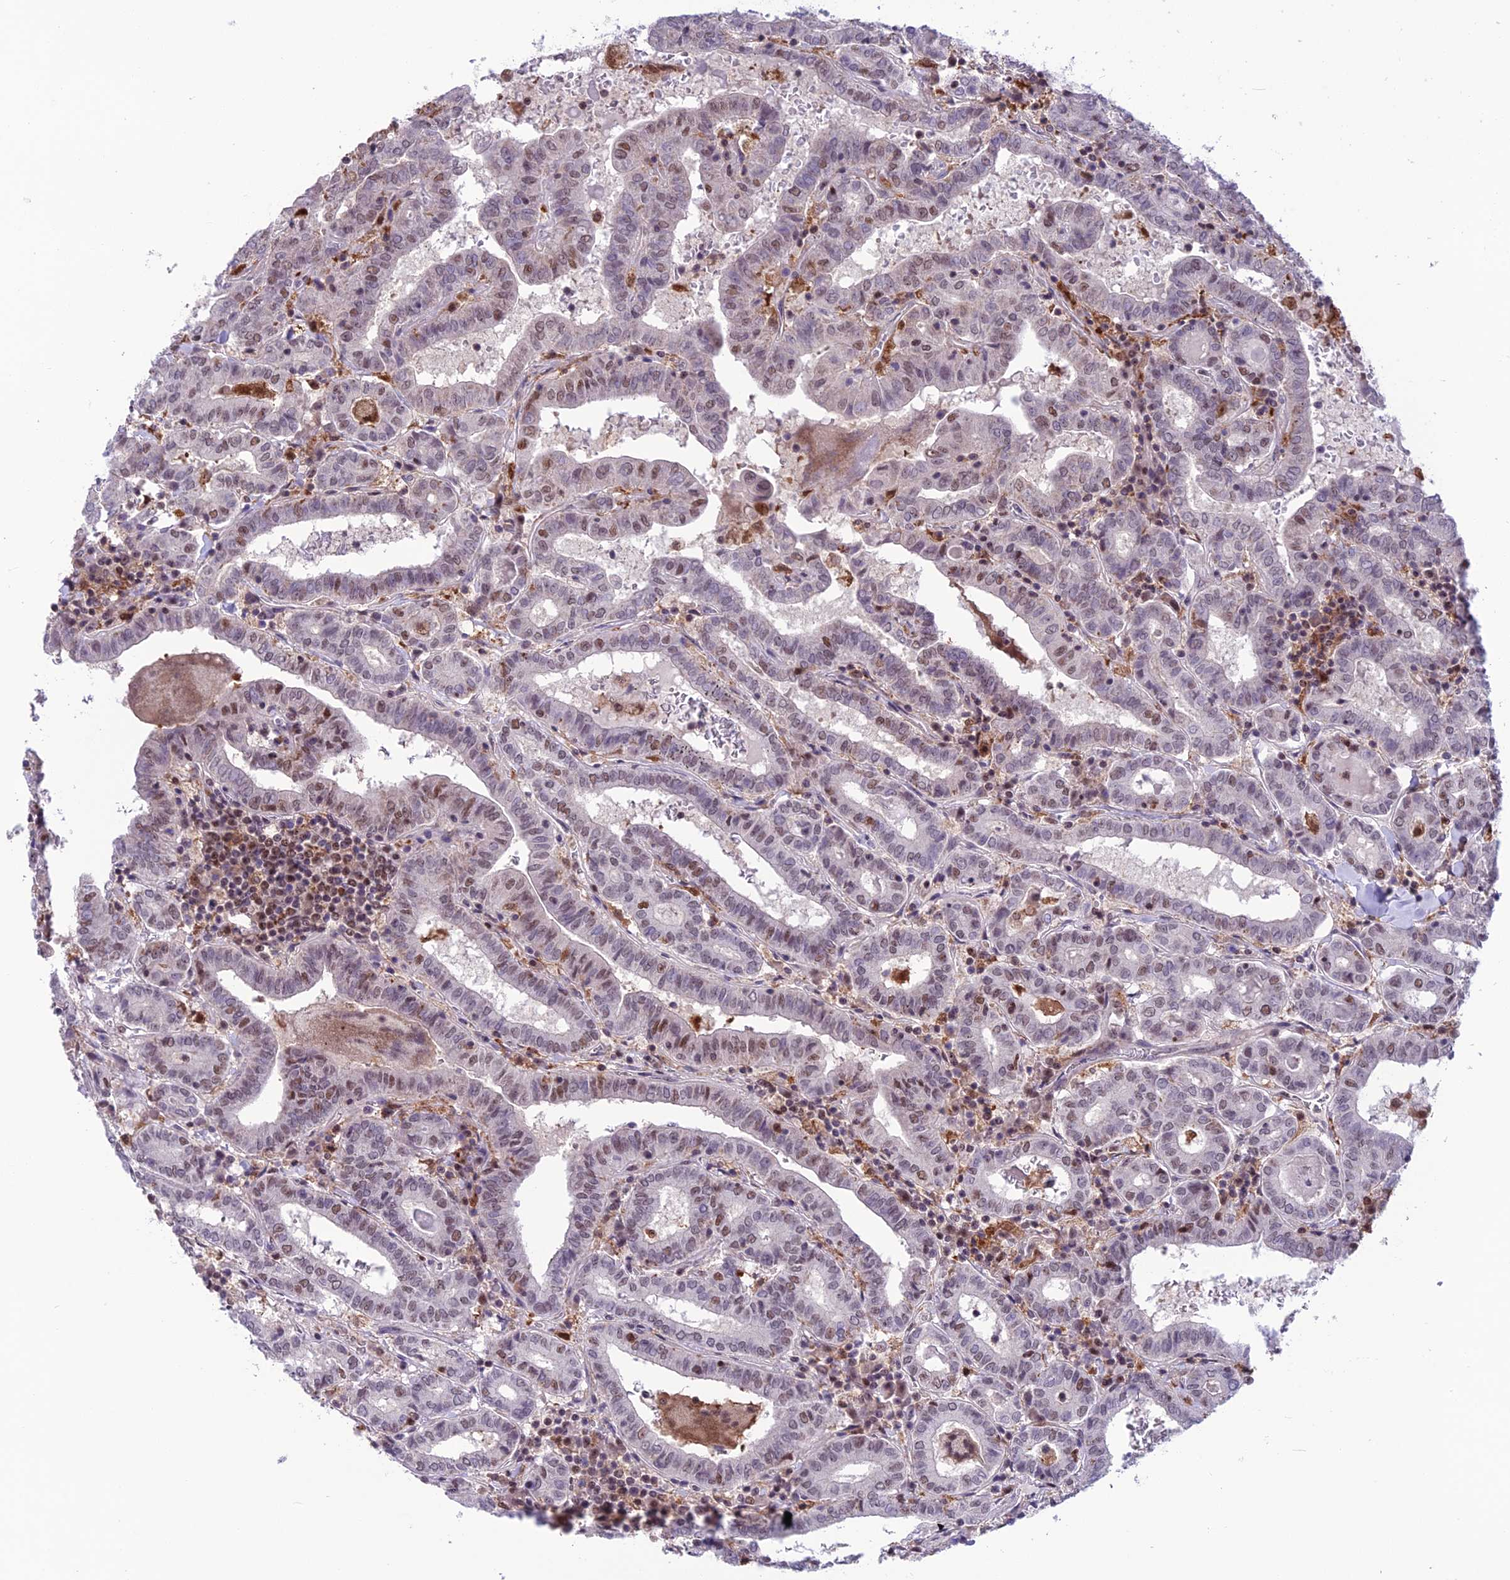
{"staining": {"intensity": "moderate", "quantity": "<25%", "location": "nuclear"}, "tissue": "thyroid cancer", "cell_type": "Tumor cells", "image_type": "cancer", "snomed": [{"axis": "morphology", "description": "Papillary adenocarcinoma, NOS"}, {"axis": "topography", "description": "Thyroid gland"}], "caption": "The histopathology image reveals staining of thyroid cancer (papillary adenocarcinoma), revealing moderate nuclear protein positivity (brown color) within tumor cells.", "gene": "MIS12", "patient": {"sex": "female", "age": 72}}